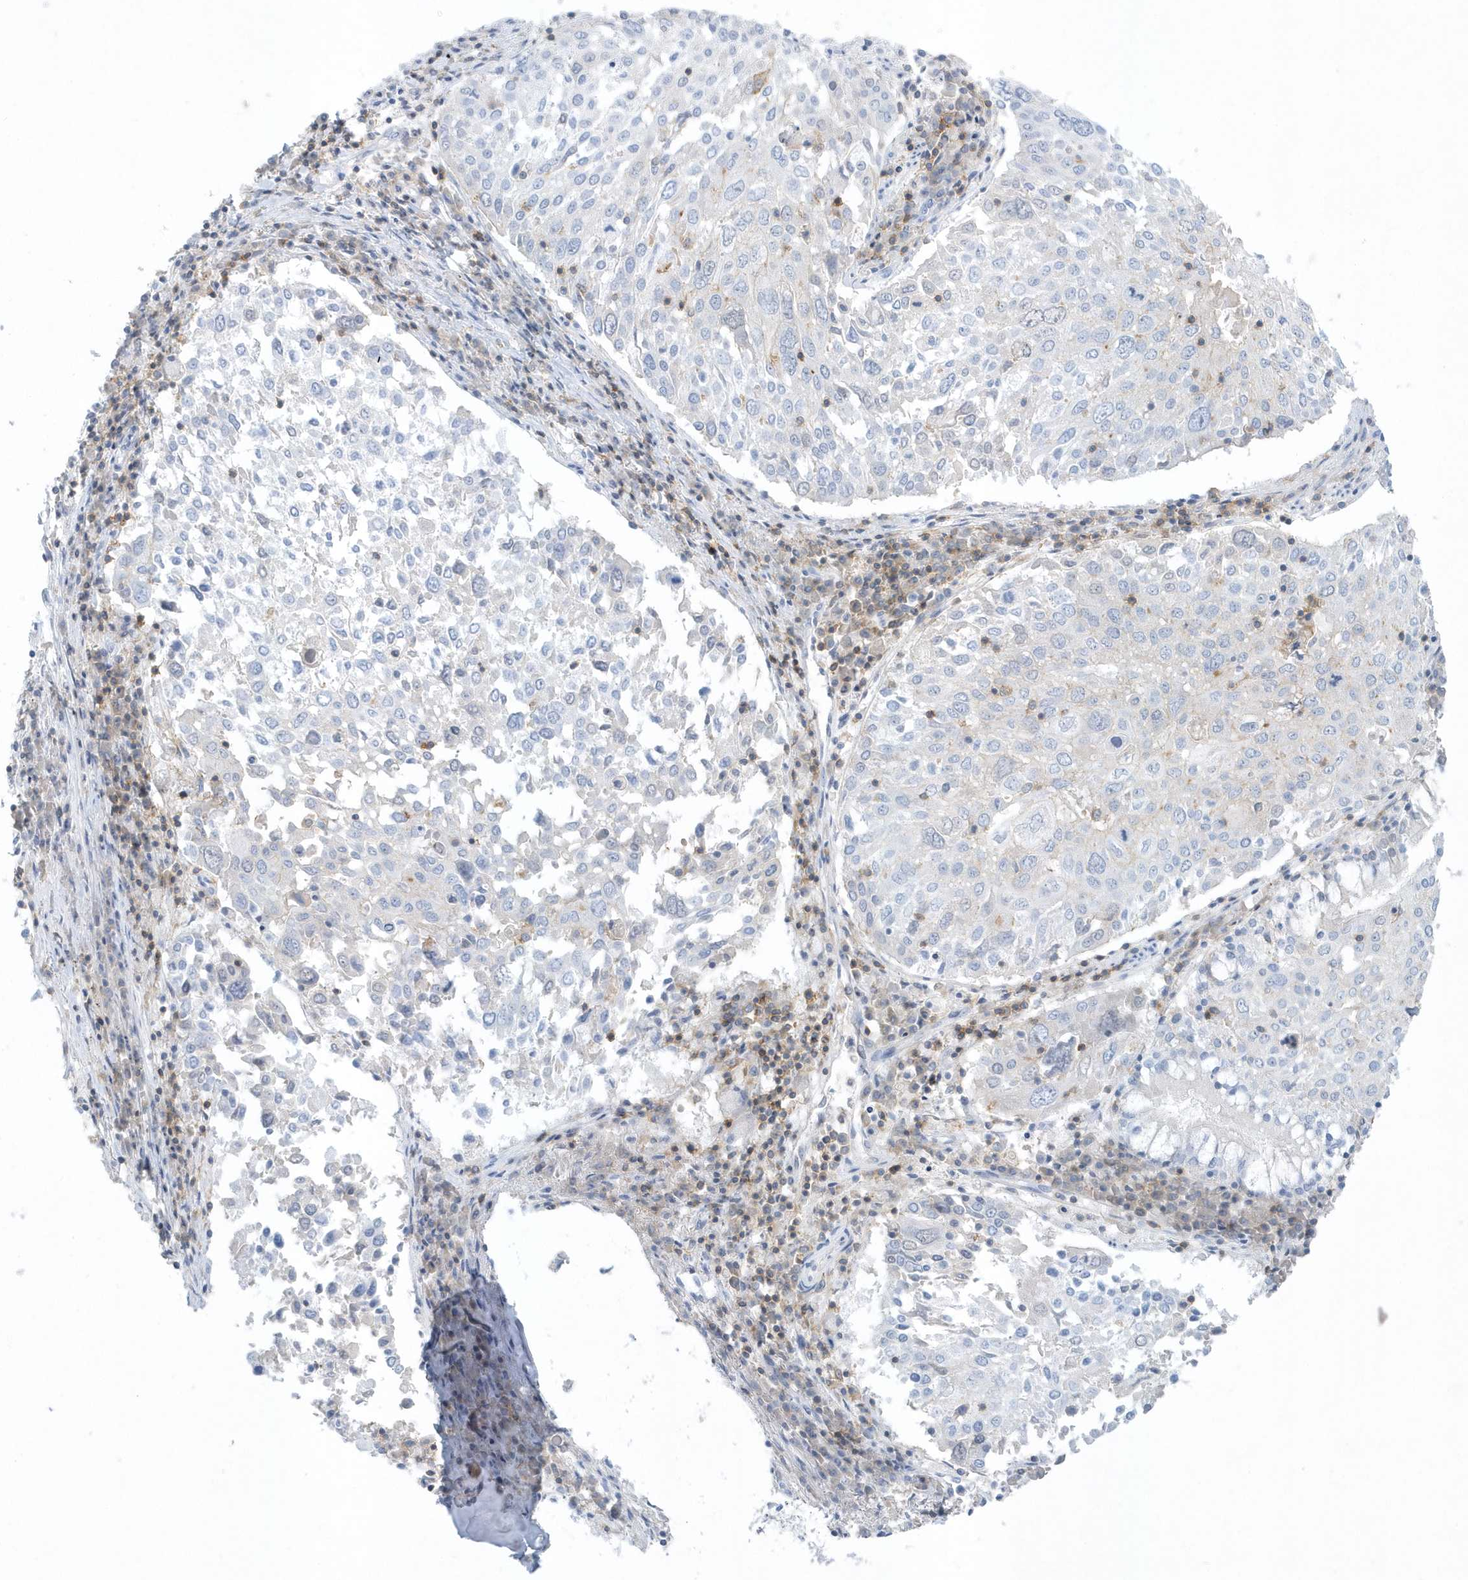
{"staining": {"intensity": "negative", "quantity": "none", "location": "none"}, "tissue": "lung cancer", "cell_type": "Tumor cells", "image_type": "cancer", "snomed": [{"axis": "morphology", "description": "Squamous cell carcinoma, NOS"}, {"axis": "topography", "description": "Lung"}], "caption": "Squamous cell carcinoma (lung) was stained to show a protein in brown. There is no significant expression in tumor cells. The staining was performed using DAB to visualize the protein expression in brown, while the nuclei were stained in blue with hematoxylin (Magnification: 20x).", "gene": "PSD4", "patient": {"sex": "male", "age": 65}}